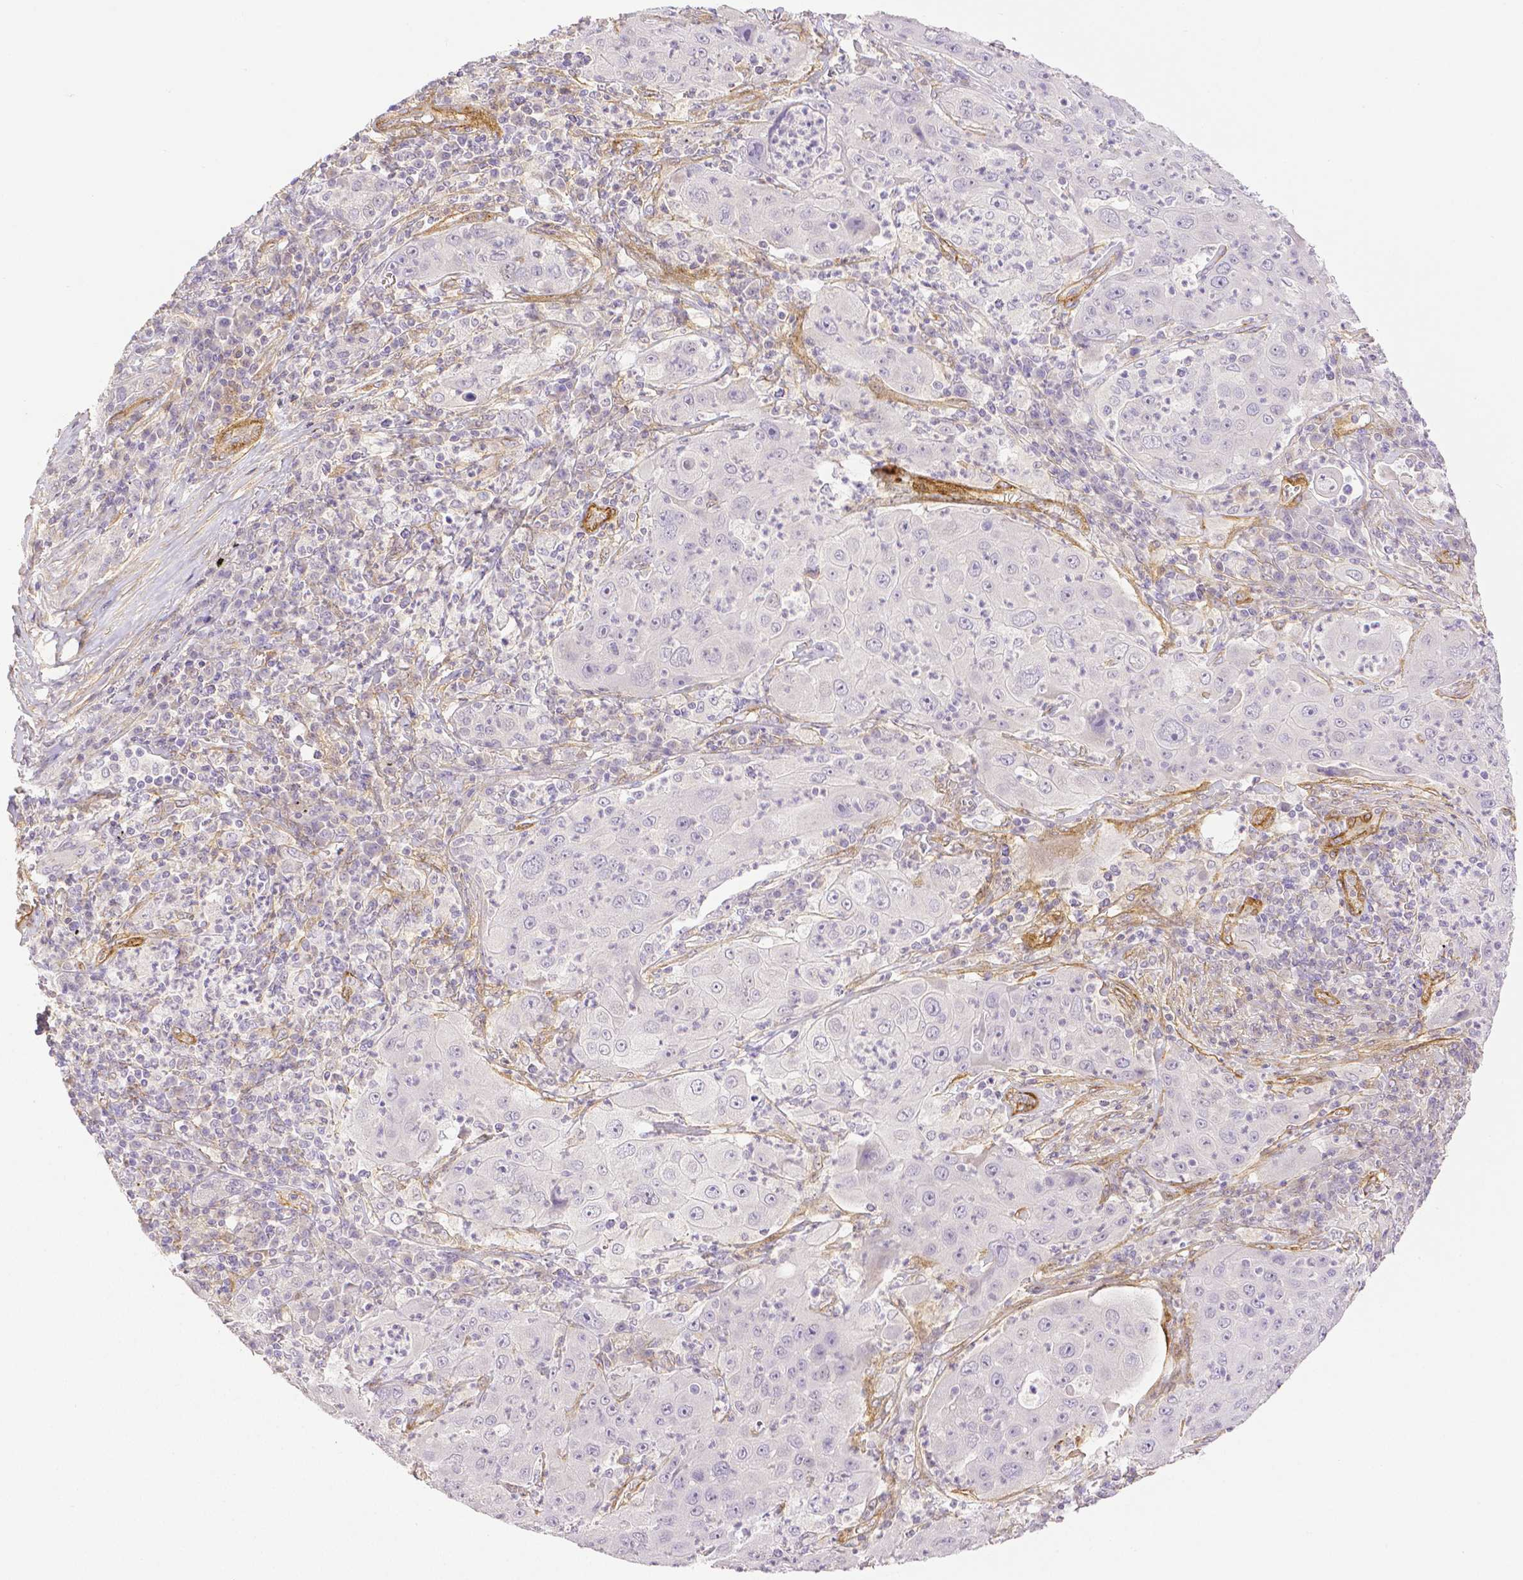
{"staining": {"intensity": "negative", "quantity": "none", "location": "none"}, "tissue": "lung cancer", "cell_type": "Tumor cells", "image_type": "cancer", "snomed": [{"axis": "morphology", "description": "Squamous cell carcinoma, NOS"}, {"axis": "topography", "description": "Lung"}], "caption": "Human squamous cell carcinoma (lung) stained for a protein using immunohistochemistry reveals no staining in tumor cells.", "gene": "THY1", "patient": {"sex": "female", "age": 59}}